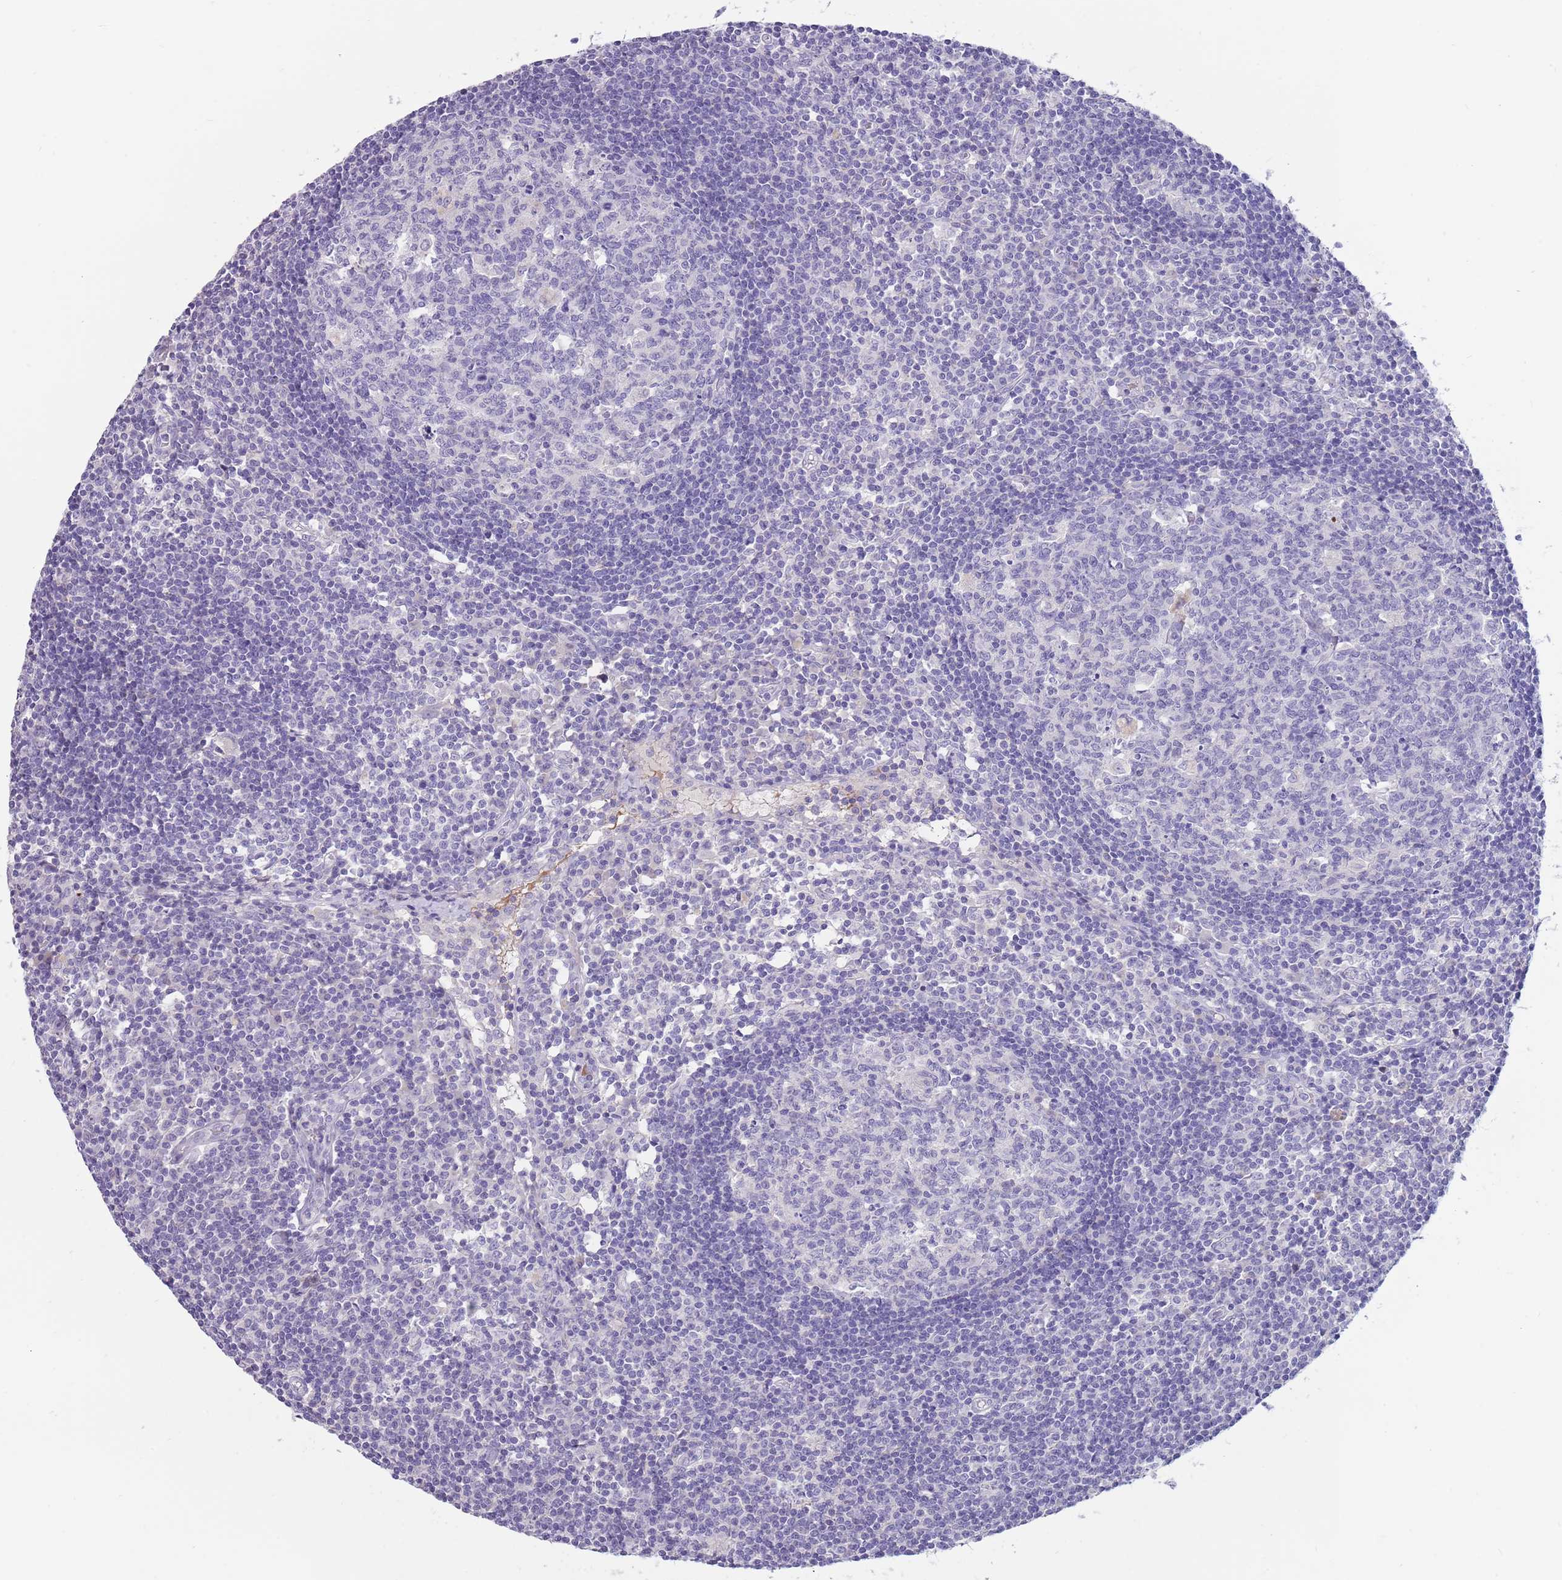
{"staining": {"intensity": "negative", "quantity": "none", "location": "none"}, "tissue": "lymph node", "cell_type": "Germinal center cells", "image_type": "normal", "snomed": [{"axis": "morphology", "description": "Normal tissue, NOS"}, {"axis": "topography", "description": "Lymph node"}], "caption": "IHC of normal lymph node shows no positivity in germinal center cells. The staining was performed using DAB to visualize the protein expression in brown, while the nuclei were stained in blue with hematoxylin (Magnification: 20x).", "gene": "LEPROTL1", "patient": {"sex": "female", "age": 55}}